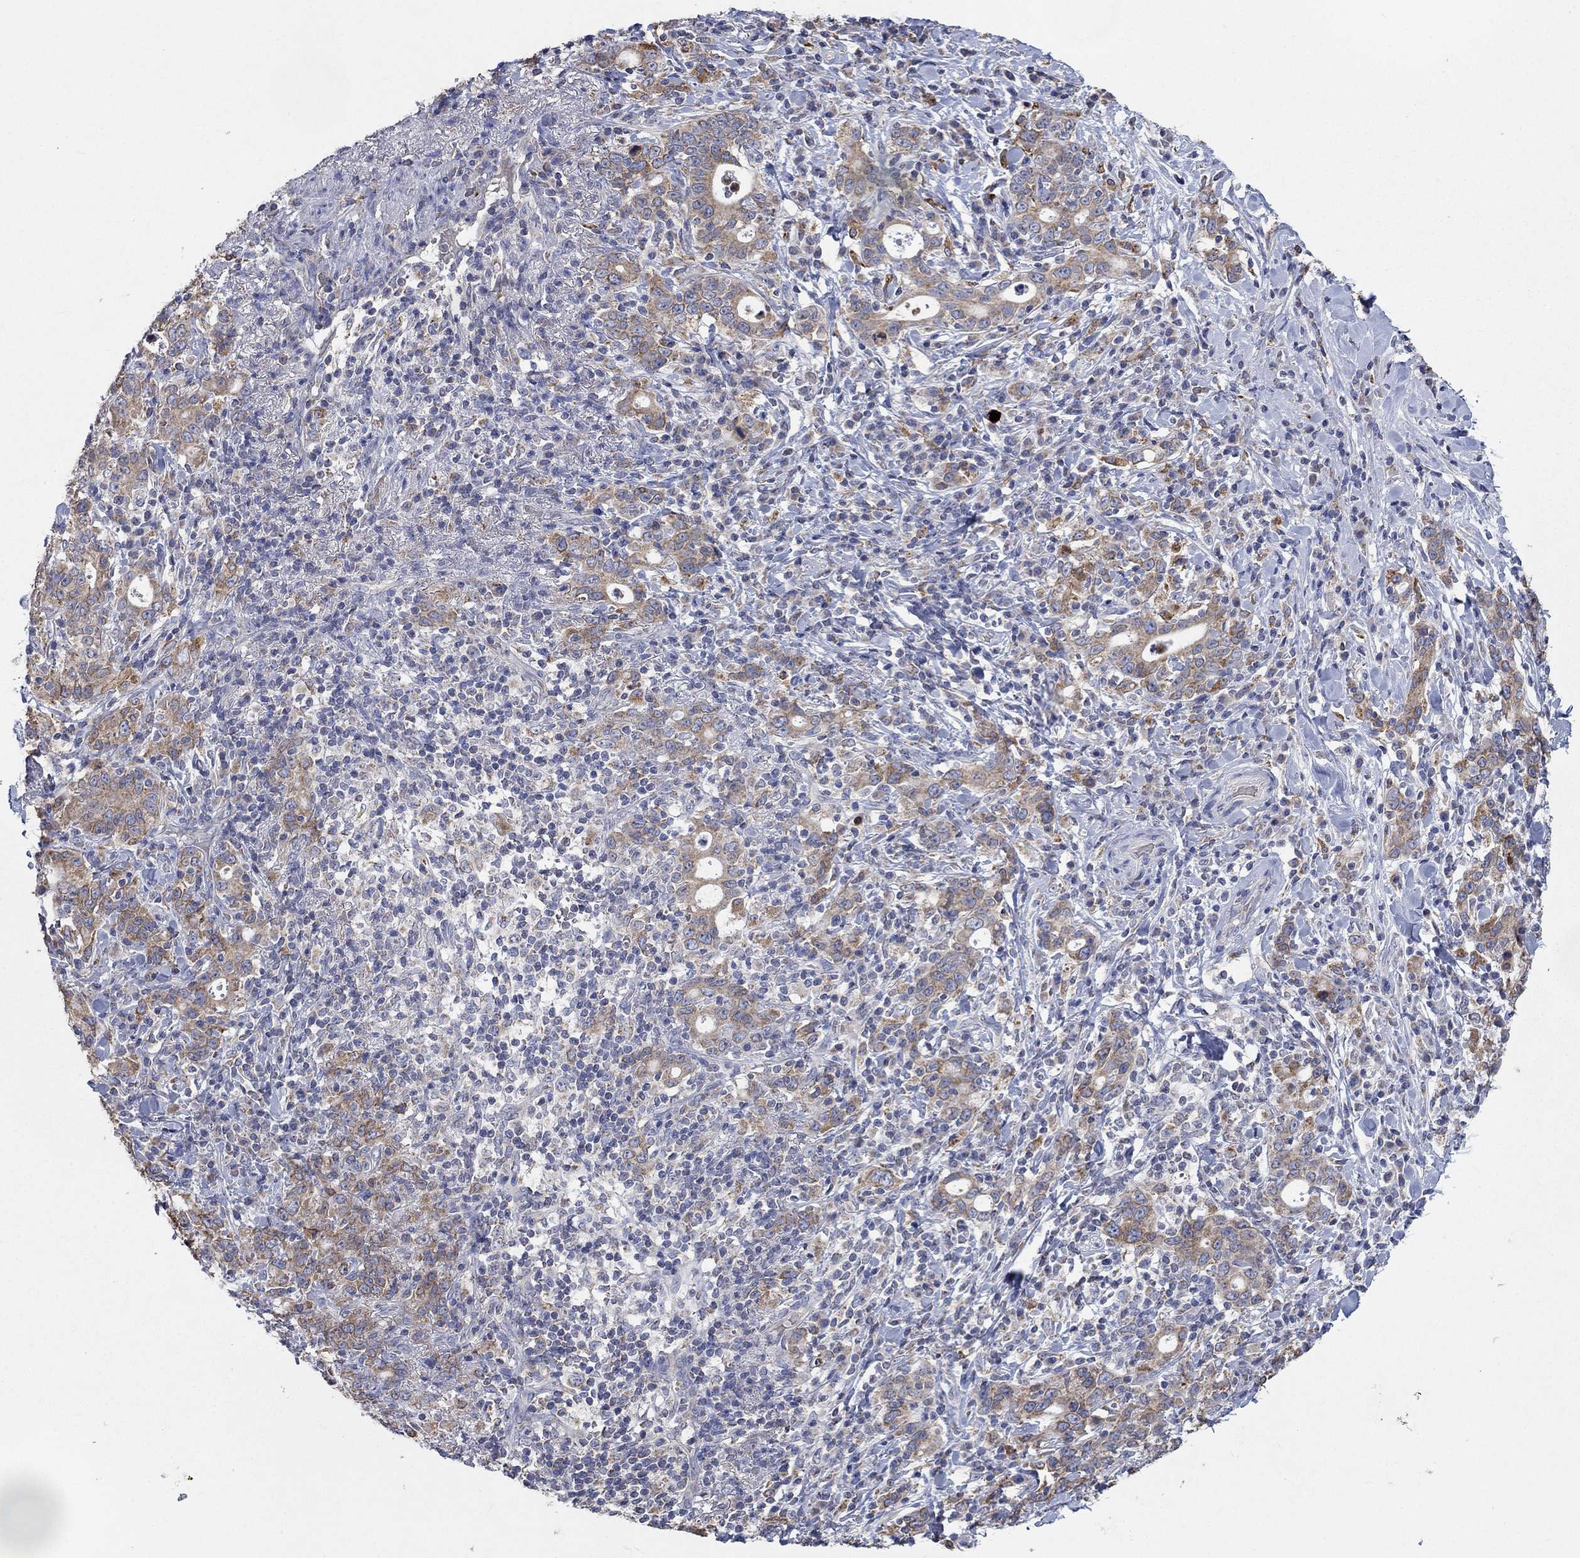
{"staining": {"intensity": "moderate", "quantity": ">75%", "location": "cytoplasmic/membranous"}, "tissue": "stomach cancer", "cell_type": "Tumor cells", "image_type": "cancer", "snomed": [{"axis": "morphology", "description": "Adenocarcinoma, NOS"}, {"axis": "topography", "description": "Stomach"}], "caption": "A high-resolution micrograph shows immunohistochemistry (IHC) staining of stomach cancer, which demonstrates moderate cytoplasmic/membranous staining in approximately >75% of tumor cells. The staining is performed using DAB (3,3'-diaminobenzidine) brown chromogen to label protein expression. The nuclei are counter-stained blue using hematoxylin.", "gene": "UGT8", "patient": {"sex": "male", "age": 79}}